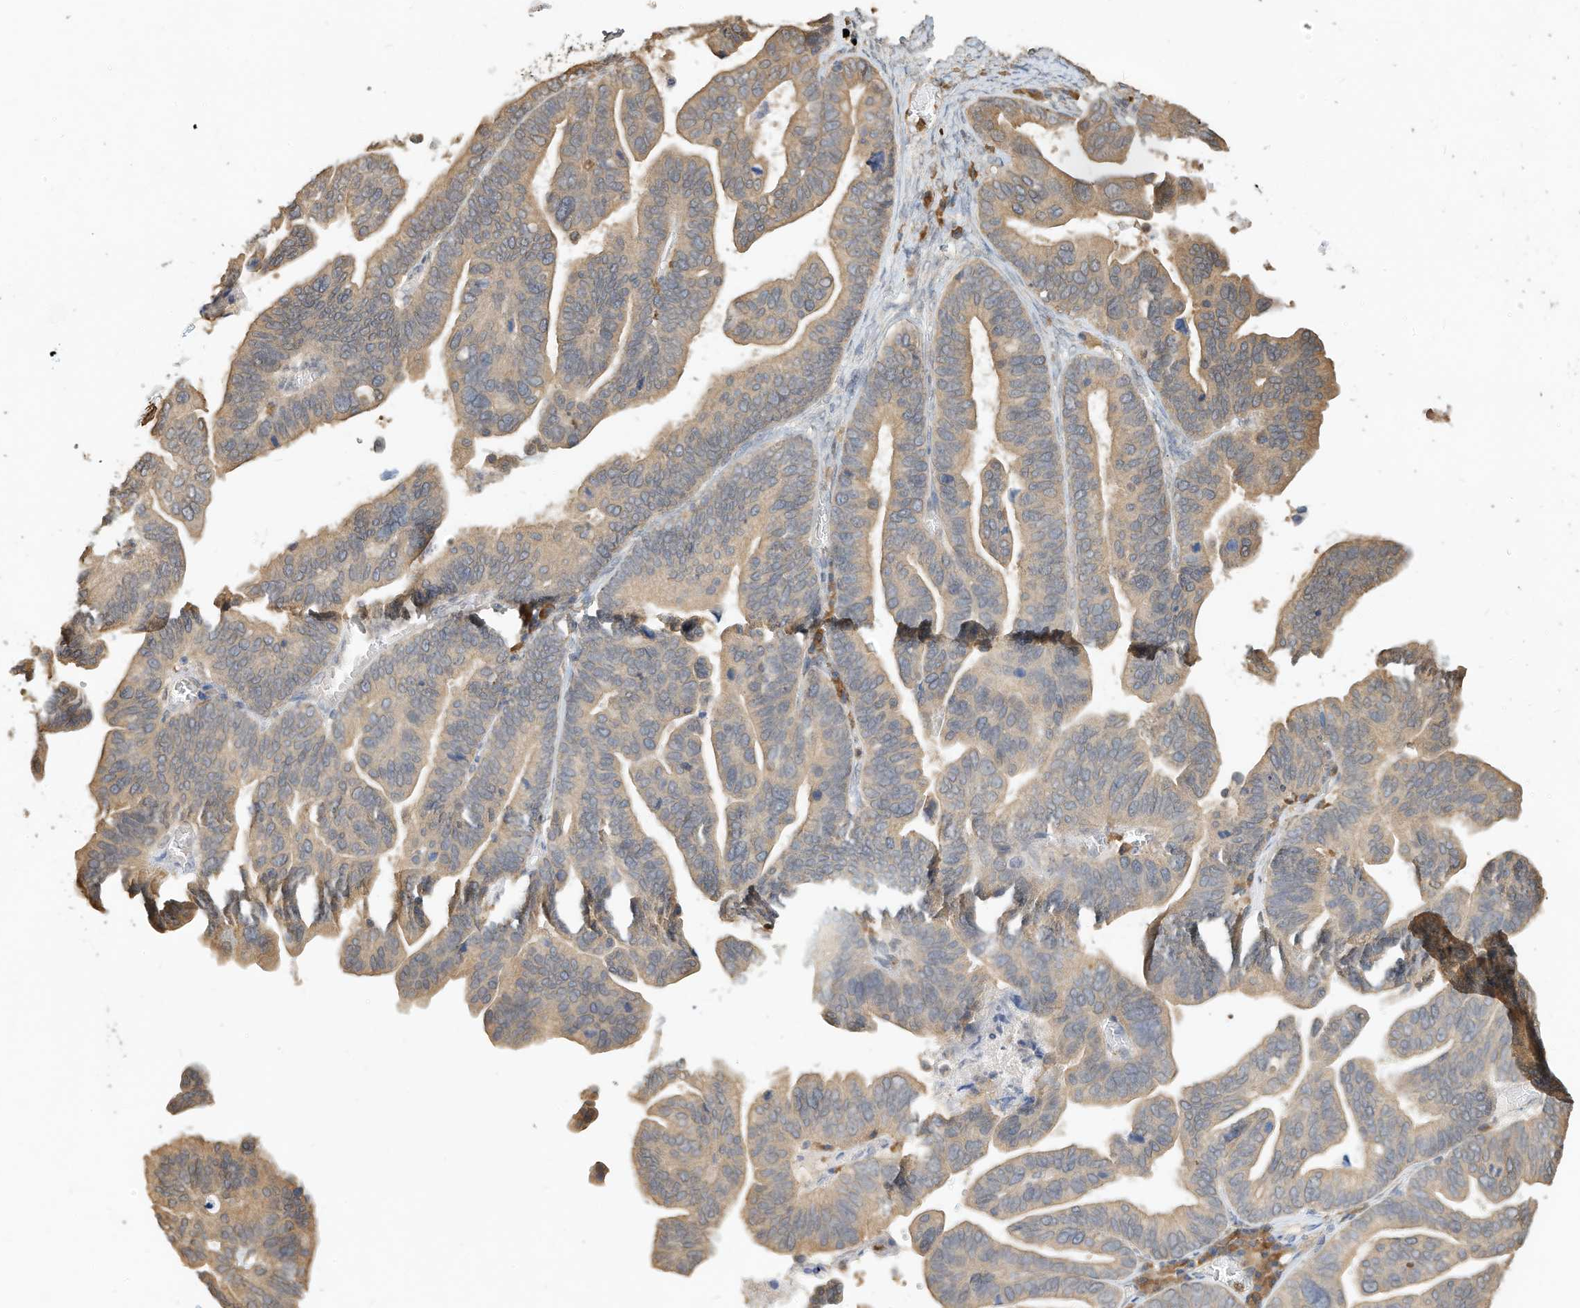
{"staining": {"intensity": "moderate", "quantity": ">75%", "location": "cytoplasmic/membranous"}, "tissue": "ovarian cancer", "cell_type": "Tumor cells", "image_type": "cancer", "snomed": [{"axis": "morphology", "description": "Cystadenocarcinoma, serous, NOS"}, {"axis": "topography", "description": "Ovary"}], "caption": "Human ovarian cancer (serous cystadenocarcinoma) stained for a protein (brown) exhibits moderate cytoplasmic/membranous positive expression in approximately >75% of tumor cells.", "gene": "OFD1", "patient": {"sex": "female", "age": 56}}